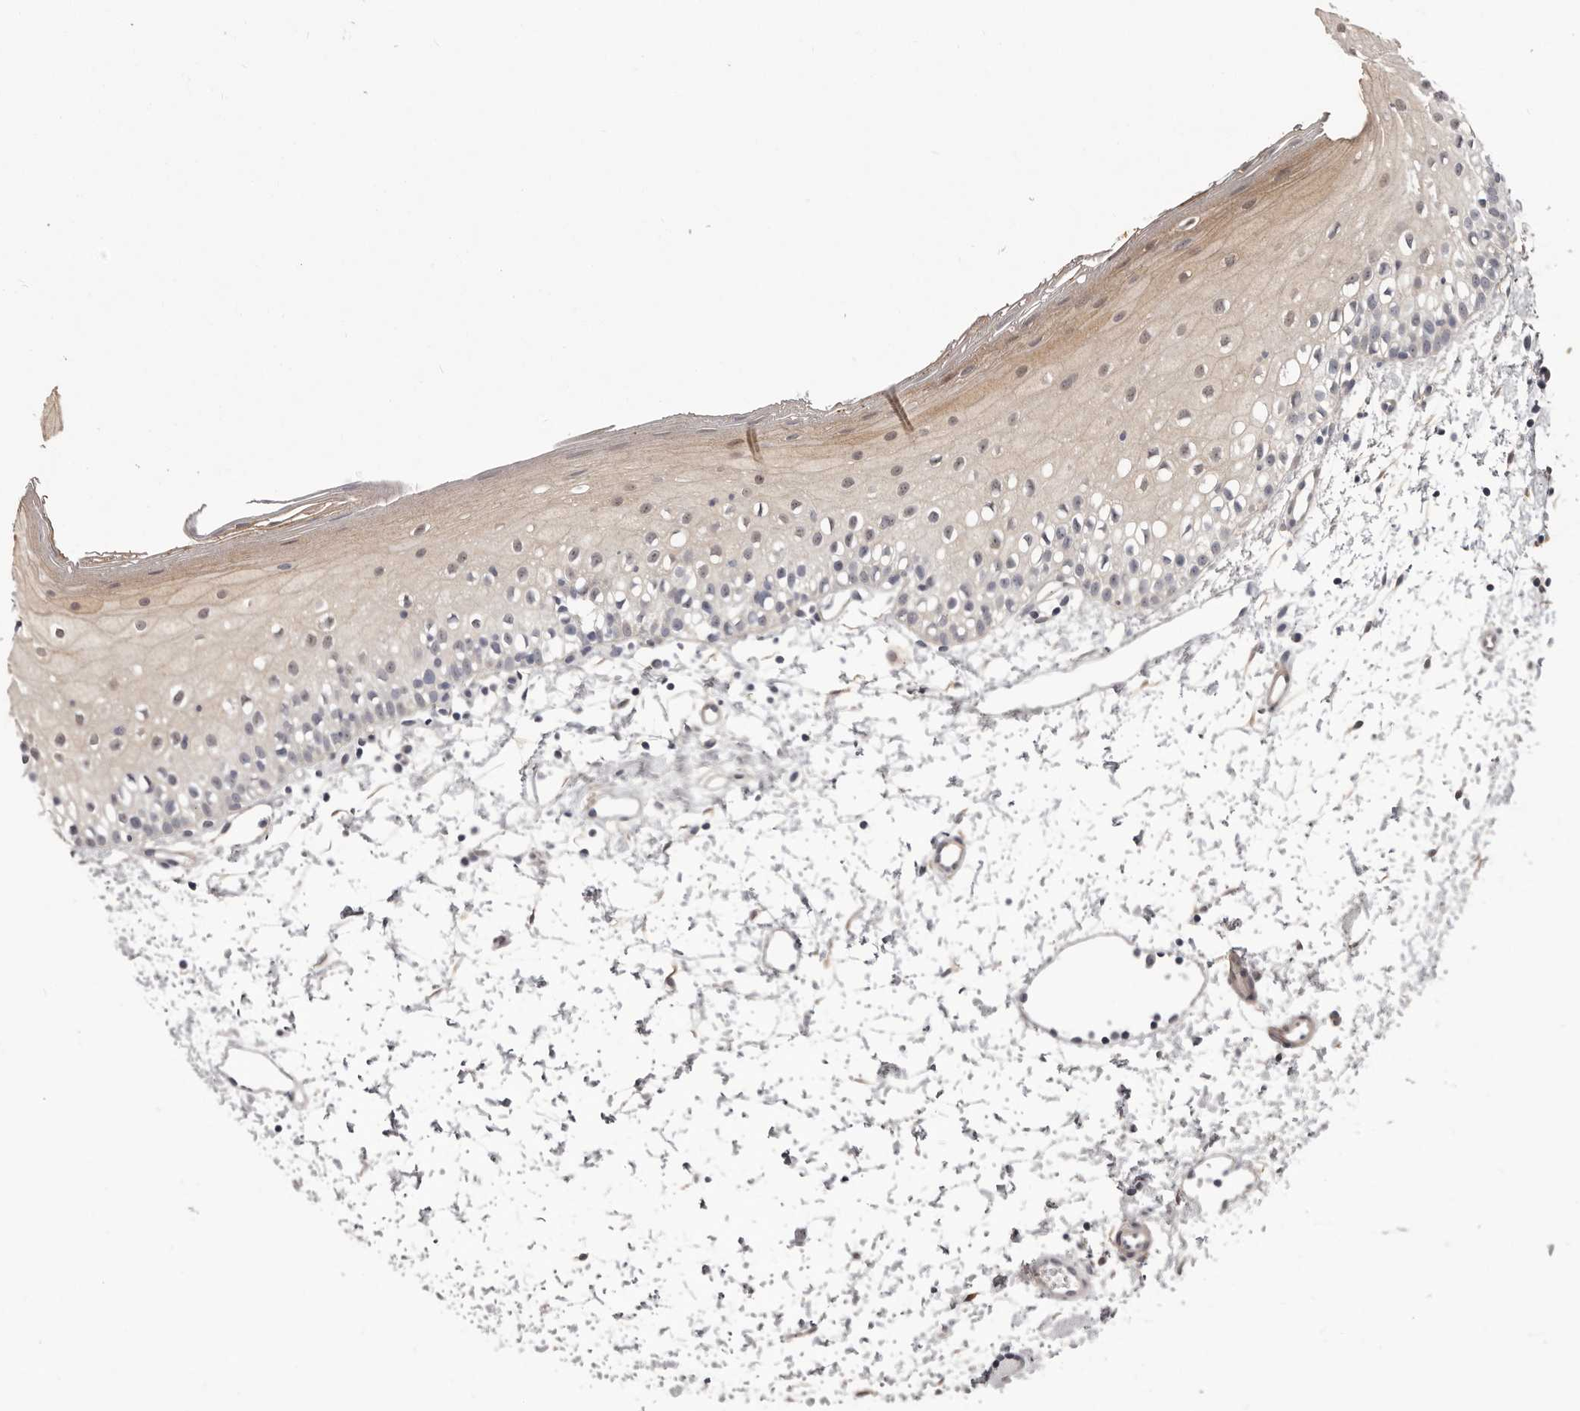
{"staining": {"intensity": "weak", "quantity": "25%-75%", "location": "cytoplasmic/membranous,nuclear"}, "tissue": "oral mucosa", "cell_type": "Squamous epithelial cells", "image_type": "normal", "snomed": [{"axis": "morphology", "description": "Normal tissue, NOS"}, {"axis": "topography", "description": "Oral tissue"}], "caption": "An IHC image of normal tissue is shown. Protein staining in brown highlights weak cytoplasmic/membranous,nuclear positivity in oral mucosa within squamous epithelial cells. (DAB (3,3'-diaminobenzidine) = brown stain, brightfield microscopy at high magnification).", "gene": "GPR157", "patient": {"sex": "male", "age": 28}}